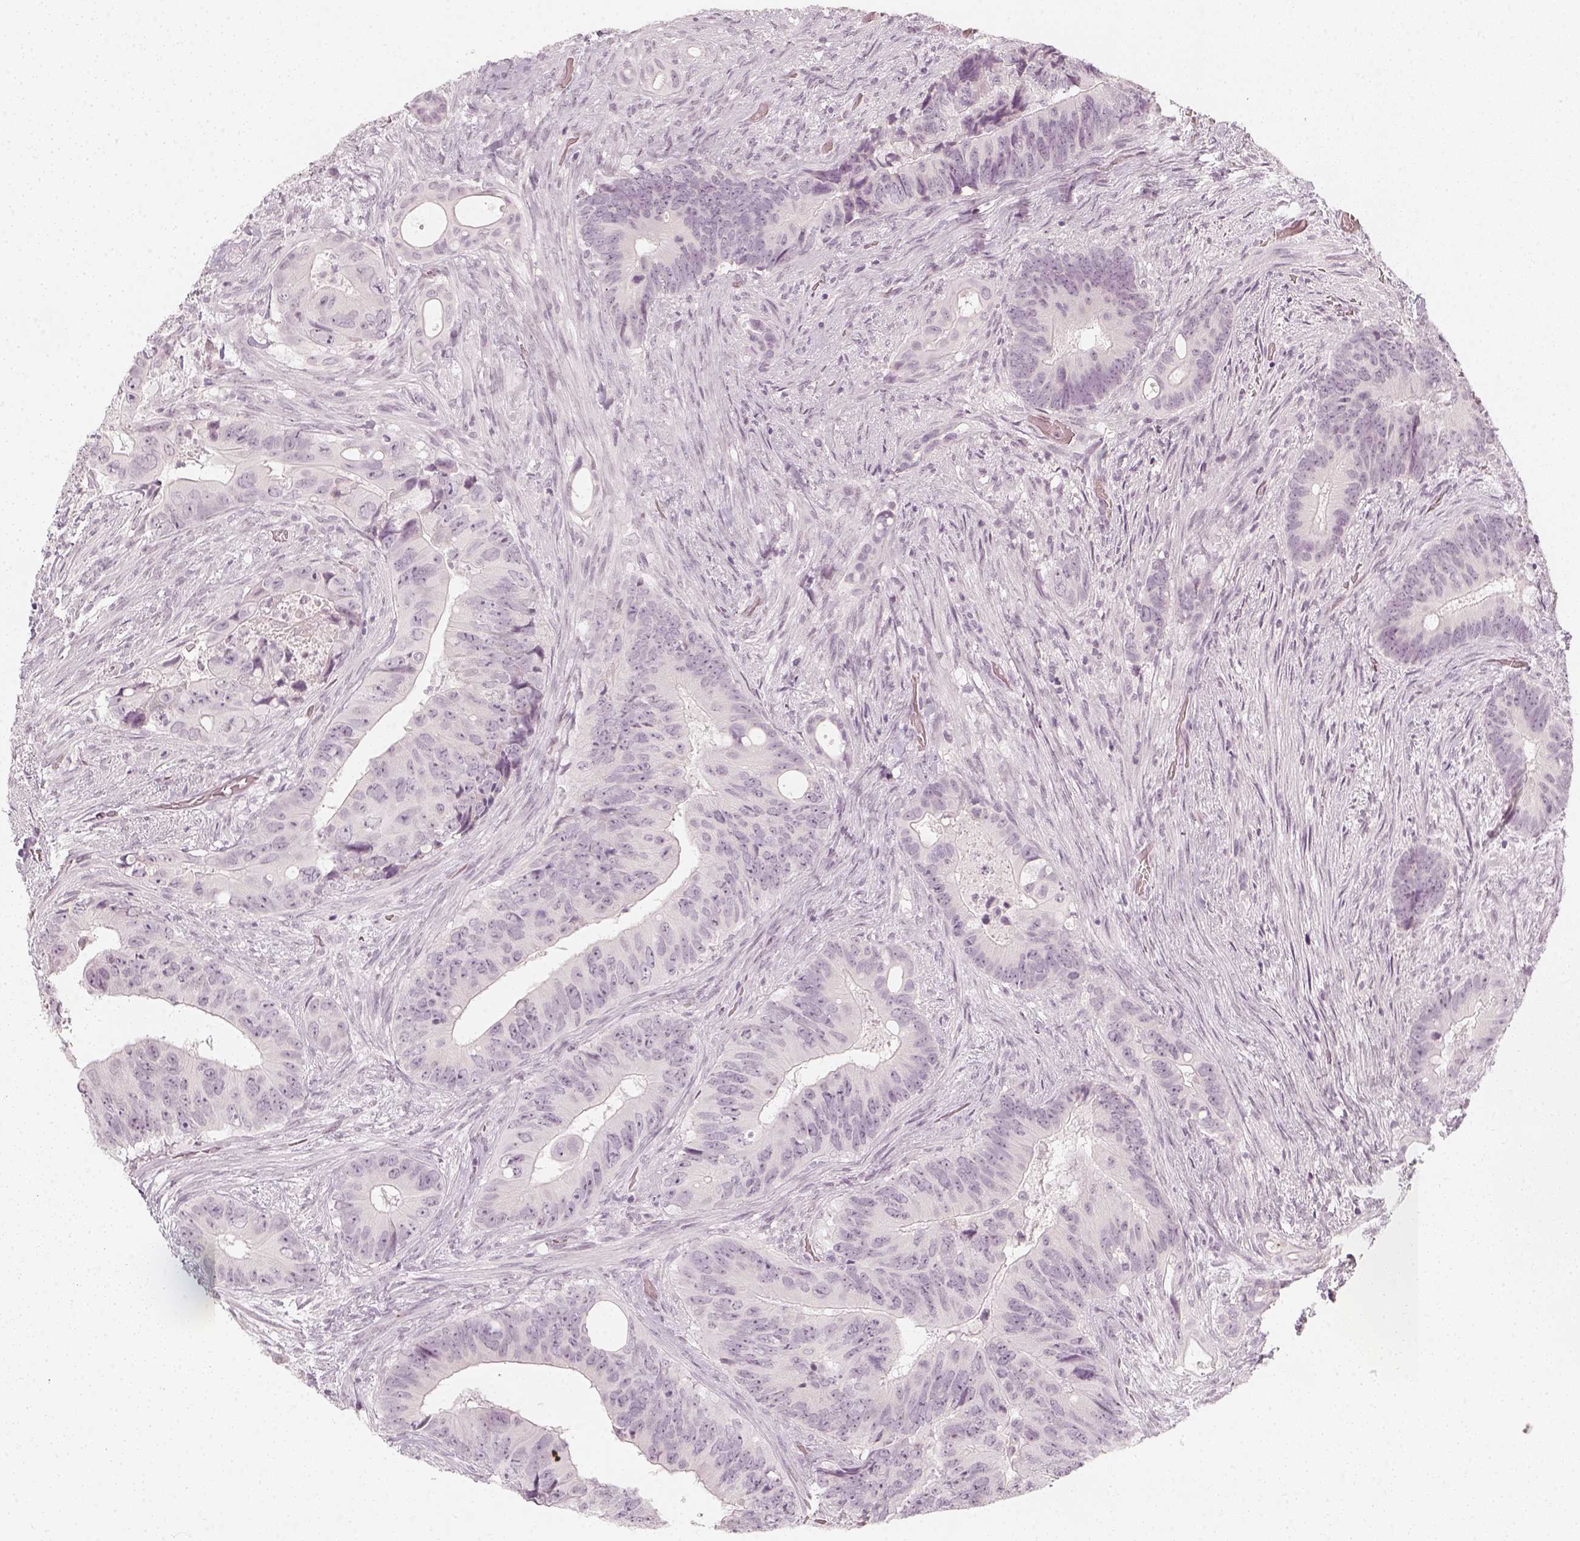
{"staining": {"intensity": "negative", "quantity": "none", "location": "none"}, "tissue": "colorectal cancer", "cell_type": "Tumor cells", "image_type": "cancer", "snomed": [{"axis": "morphology", "description": "Adenocarcinoma, NOS"}, {"axis": "topography", "description": "Rectum"}], "caption": "The immunohistochemistry (IHC) micrograph has no significant positivity in tumor cells of colorectal adenocarcinoma tissue.", "gene": "KRTAP2-1", "patient": {"sex": "male", "age": 78}}